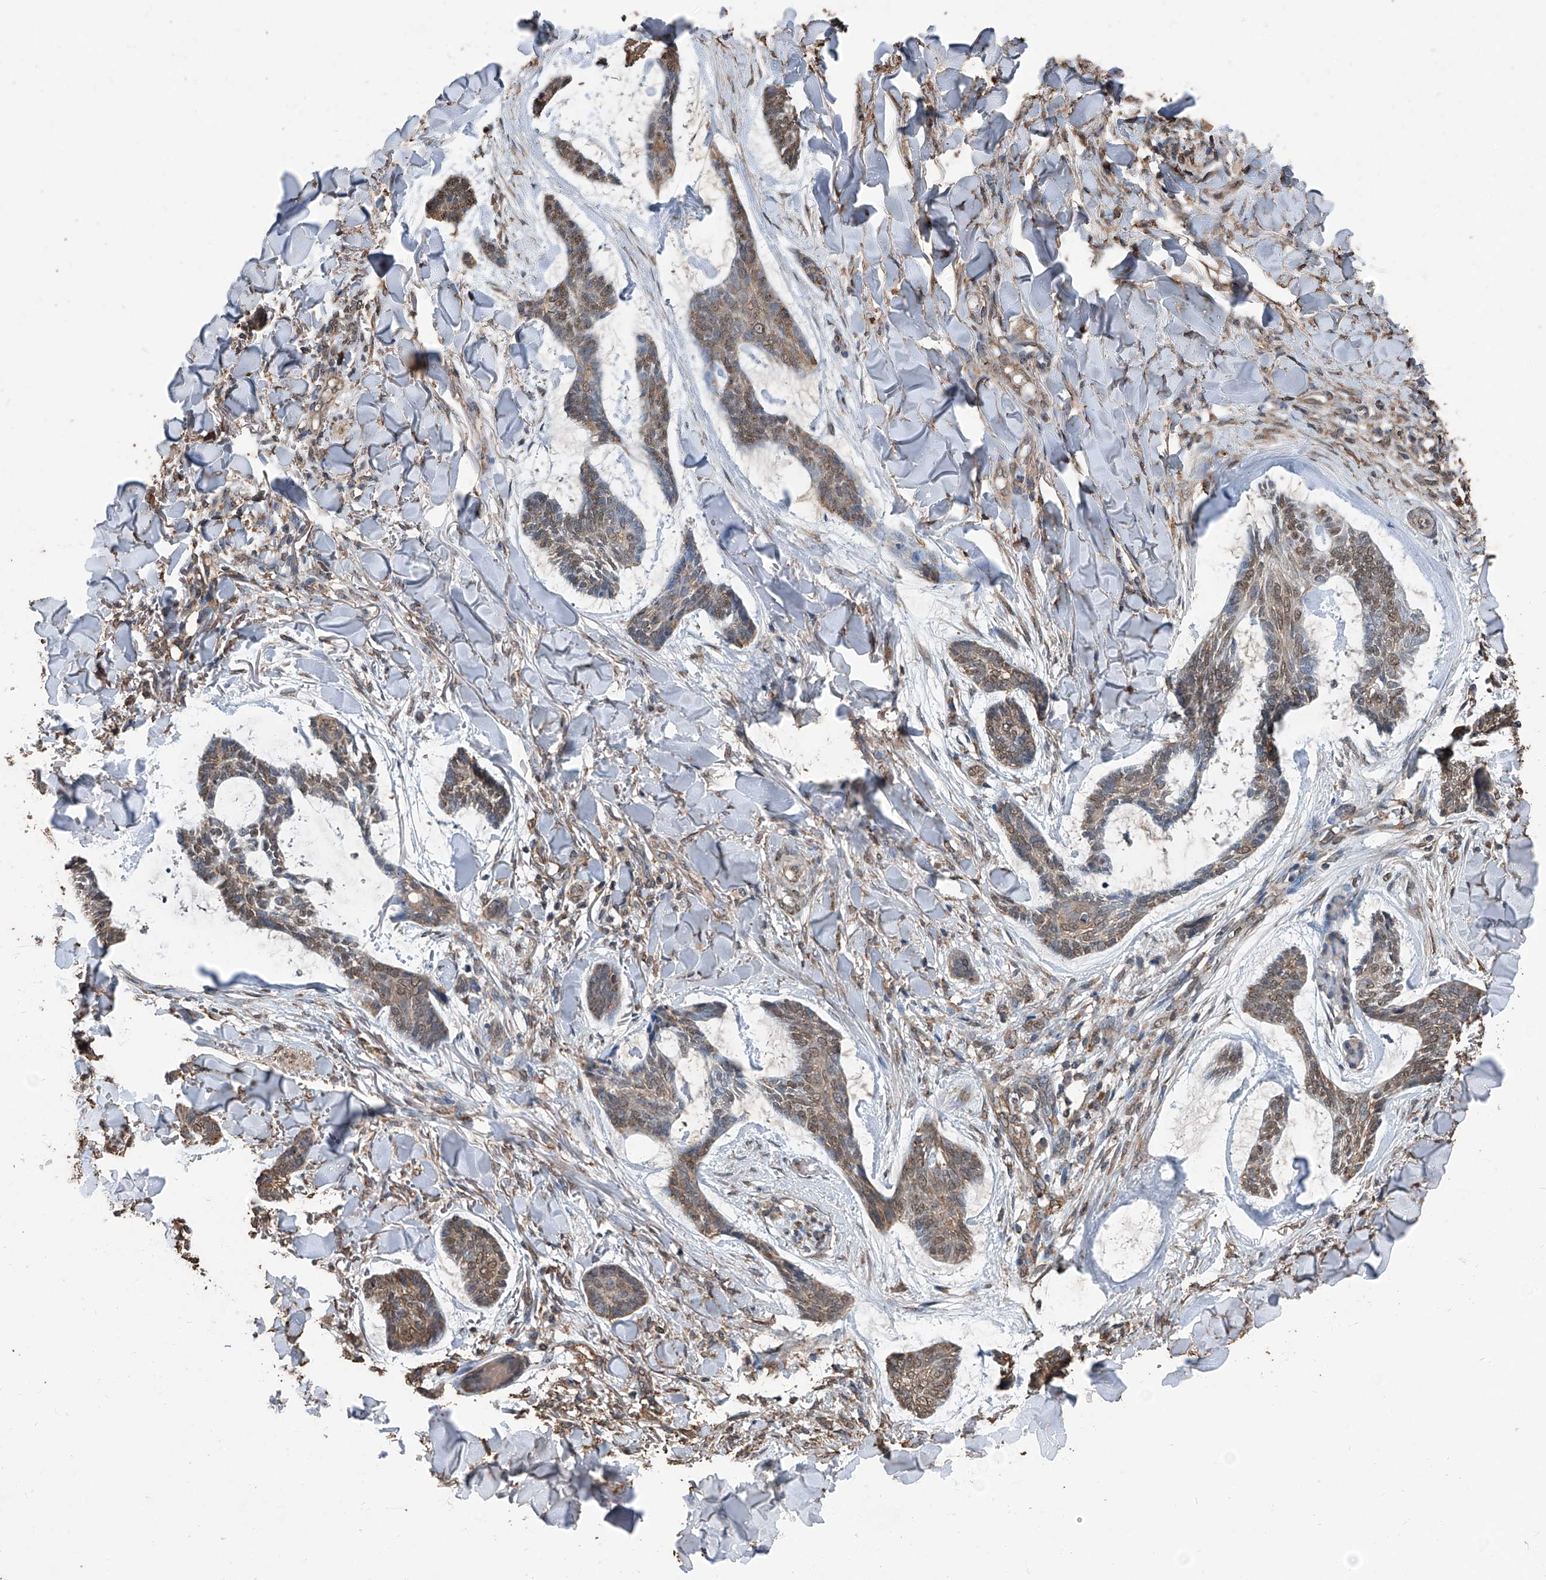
{"staining": {"intensity": "moderate", "quantity": ">75%", "location": "cytoplasmic/membranous"}, "tissue": "skin cancer", "cell_type": "Tumor cells", "image_type": "cancer", "snomed": [{"axis": "morphology", "description": "Basal cell carcinoma"}, {"axis": "topography", "description": "Skin"}], "caption": "Skin basal cell carcinoma was stained to show a protein in brown. There is medium levels of moderate cytoplasmic/membranous positivity in approximately >75% of tumor cells.", "gene": "STARD7", "patient": {"sex": "male", "age": 43}}